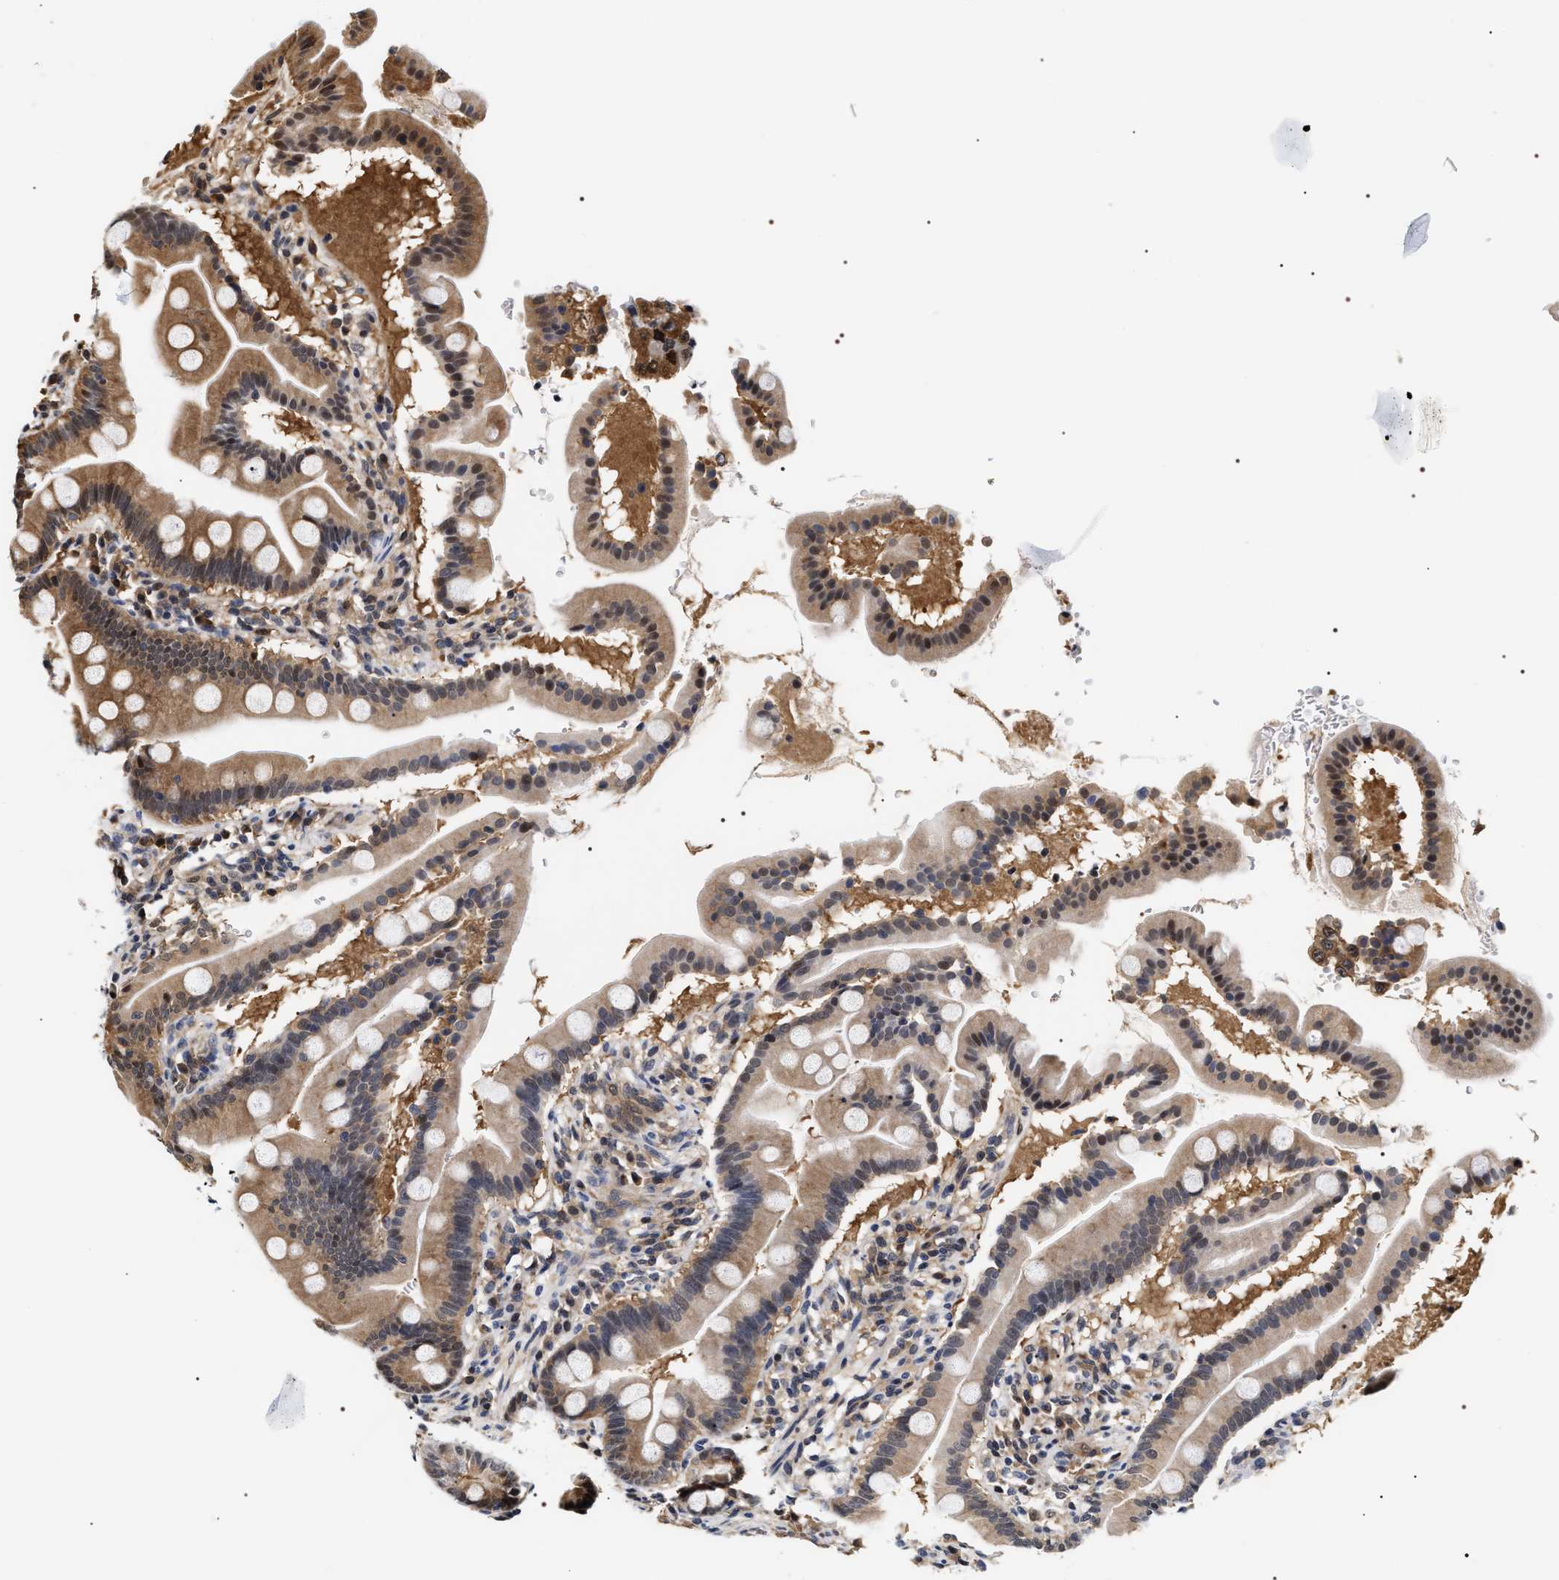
{"staining": {"intensity": "moderate", "quantity": "25%-75%", "location": "cytoplasmic/membranous,nuclear"}, "tissue": "duodenum", "cell_type": "Glandular cells", "image_type": "normal", "snomed": [{"axis": "morphology", "description": "Normal tissue, NOS"}, {"axis": "topography", "description": "Duodenum"}], "caption": "Moderate cytoplasmic/membranous,nuclear expression is present in about 25%-75% of glandular cells in benign duodenum. (DAB (3,3'-diaminobenzidine) IHC with brightfield microscopy, high magnification).", "gene": "BAG6", "patient": {"sex": "male", "age": 50}}